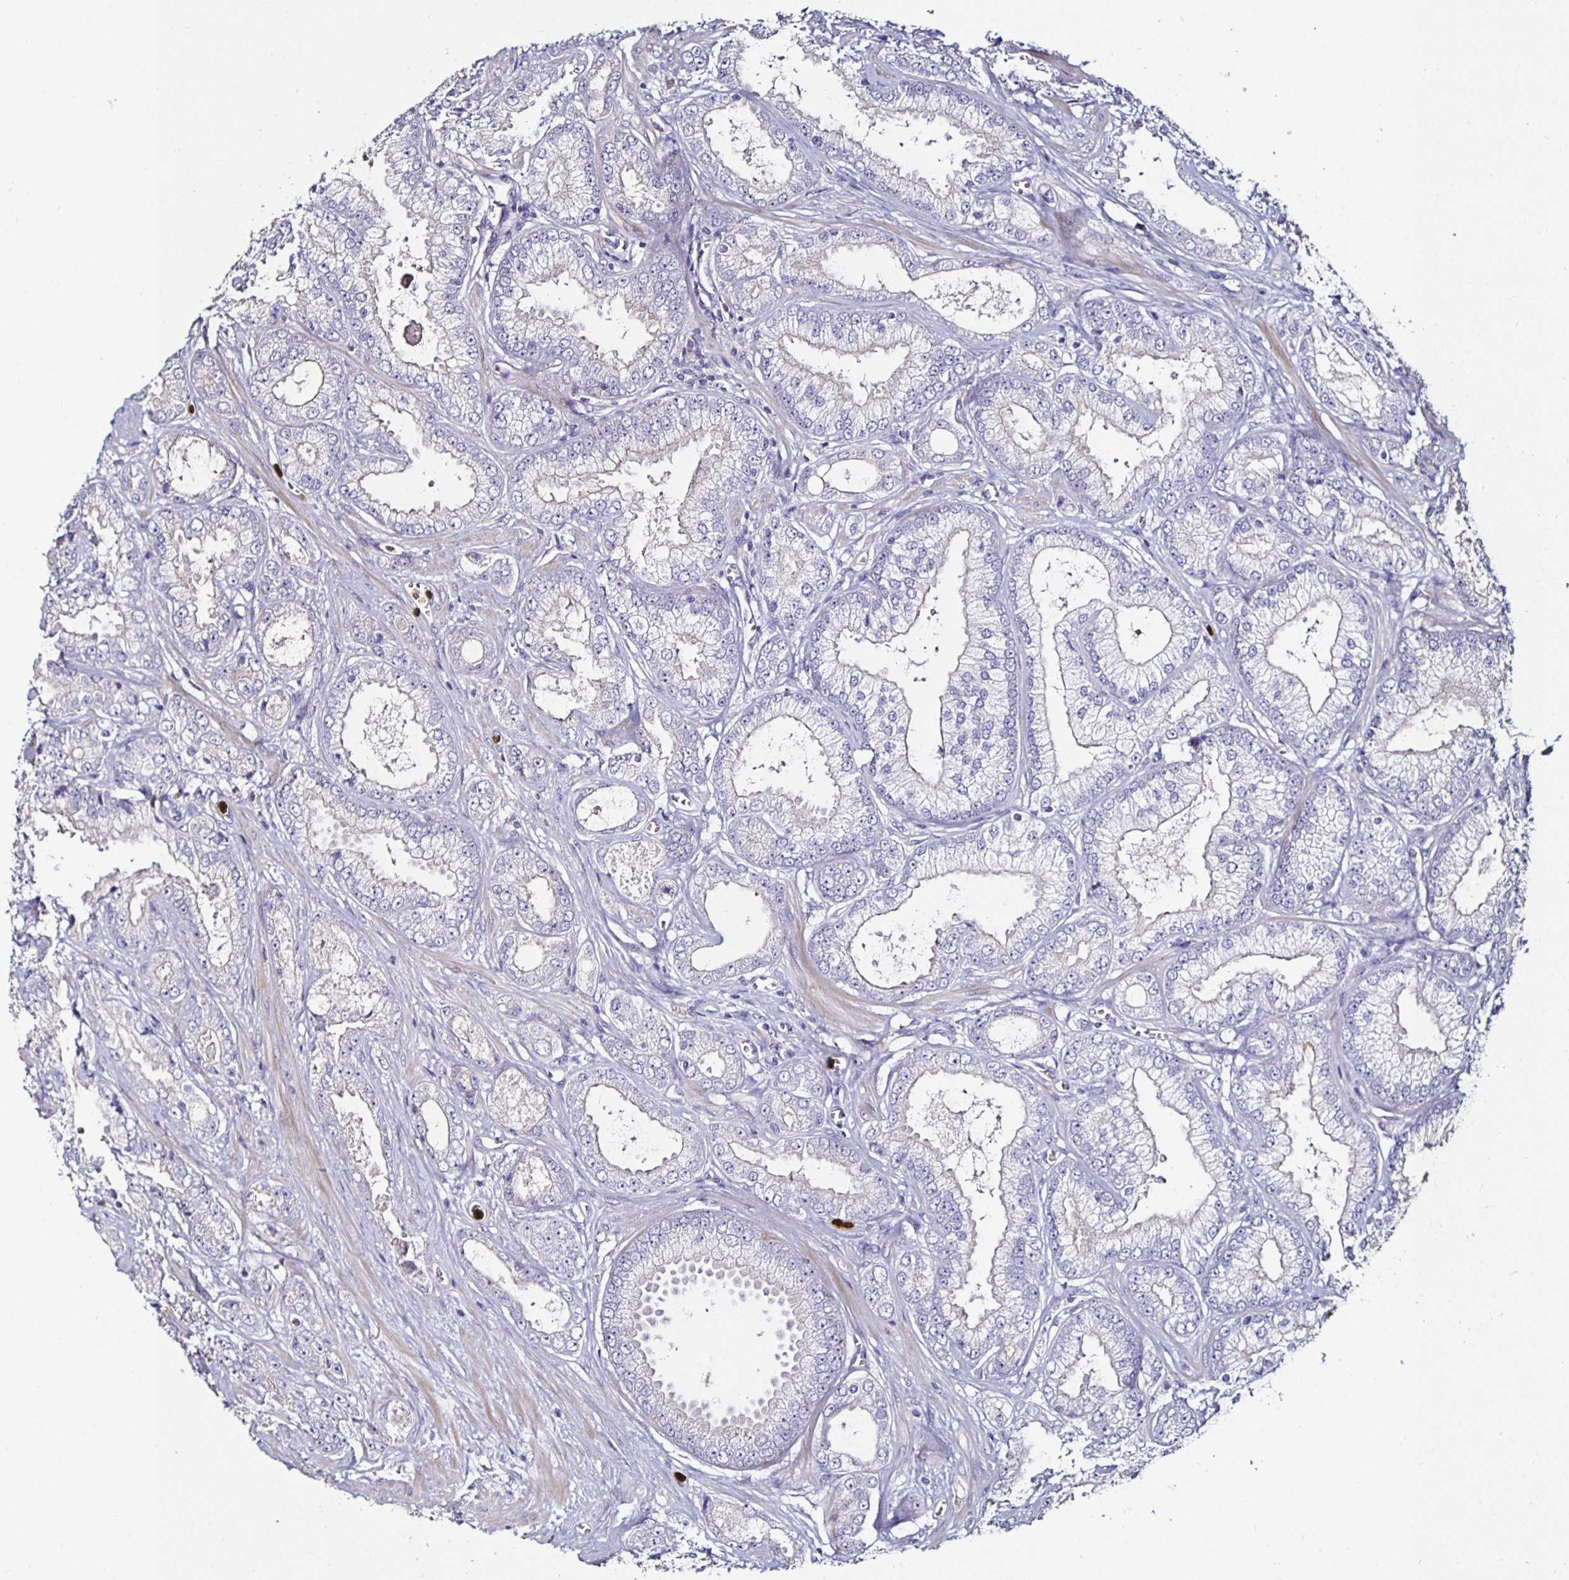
{"staining": {"intensity": "negative", "quantity": "none", "location": "none"}, "tissue": "prostate cancer", "cell_type": "Tumor cells", "image_type": "cancer", "snomed": [{"axis": "morphology", "description": "Adenocarcinoma, High grade"}, {"axis": "topography", "description": "Prostate"}], "caption": "Immunohistochemistry of human prostate cancer (high-grade adenocarcinoma) displays no positivity in tumor cells. (Stains: DAB immunohistochemistry with hematoxylin counter stain, Microscopy: brightfield microscopy at high magnification).", "gene": "TLR4", "patient": {"sex": "male", "age": 67}}